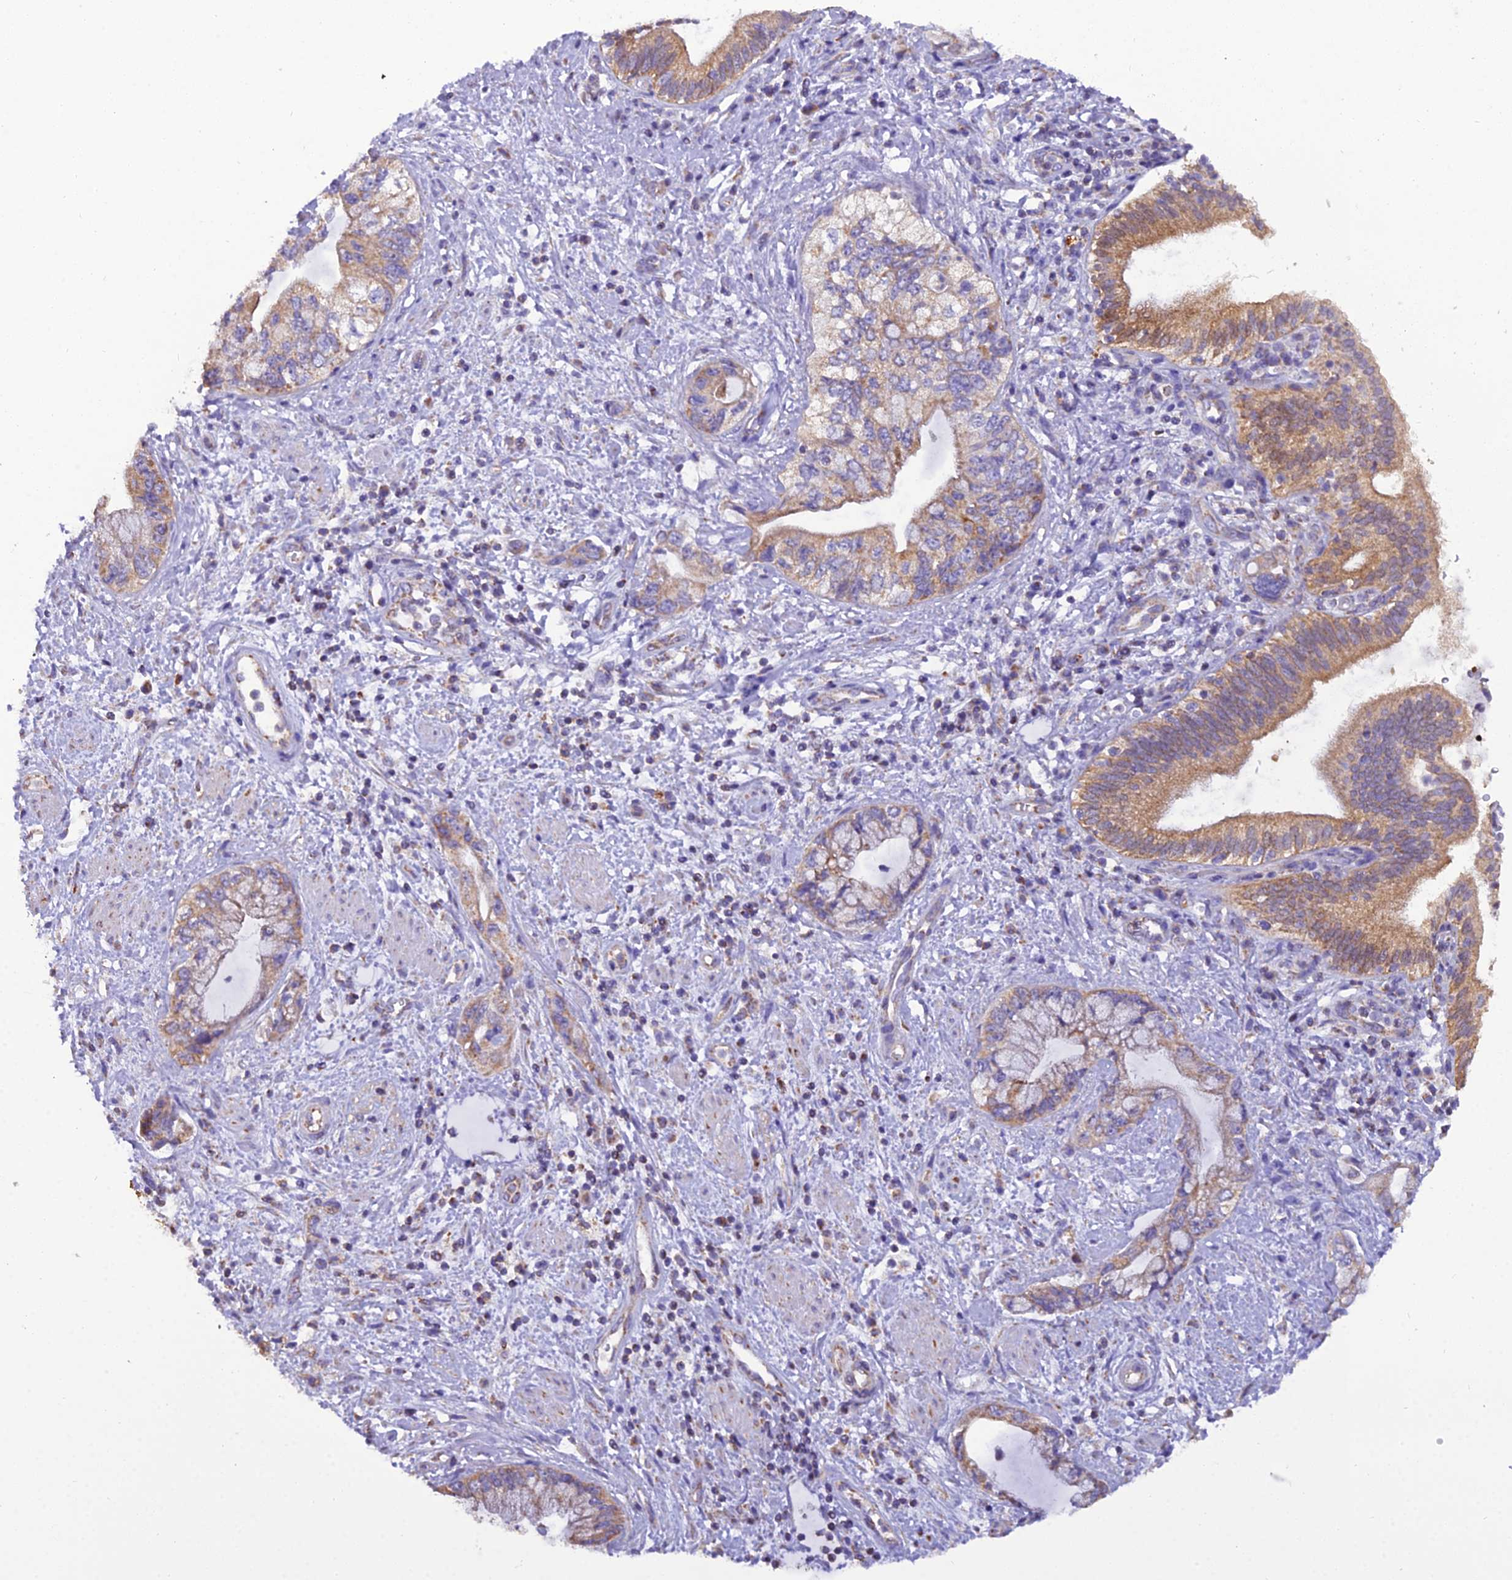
{"staining": {"intensity": "moderate", "quantity": ">75%", "location": "cytoplasmic/membranous"}, "tissue": "pancreatic cancer", "cell_type": "Tumor cells", "image_type": "cancer", "snomed": [{"axis": "morphology", "description": "Adenocarcinoma, NOS"}, {"axis": "topography", "description": "Pancreas"}], "caption": "Pancreatic adenocarcinoma was stained to show a protein in brown. There is medium levels of moderate cytoplasmic/membranous positivity in about >75% of tumor cells. (DAB (3,3'-diaminobenzidine) = brown stain, brightfield microscopy at high magnification).", "gene": "GPD1", "patient": {"sex": "female", "age": 73}}